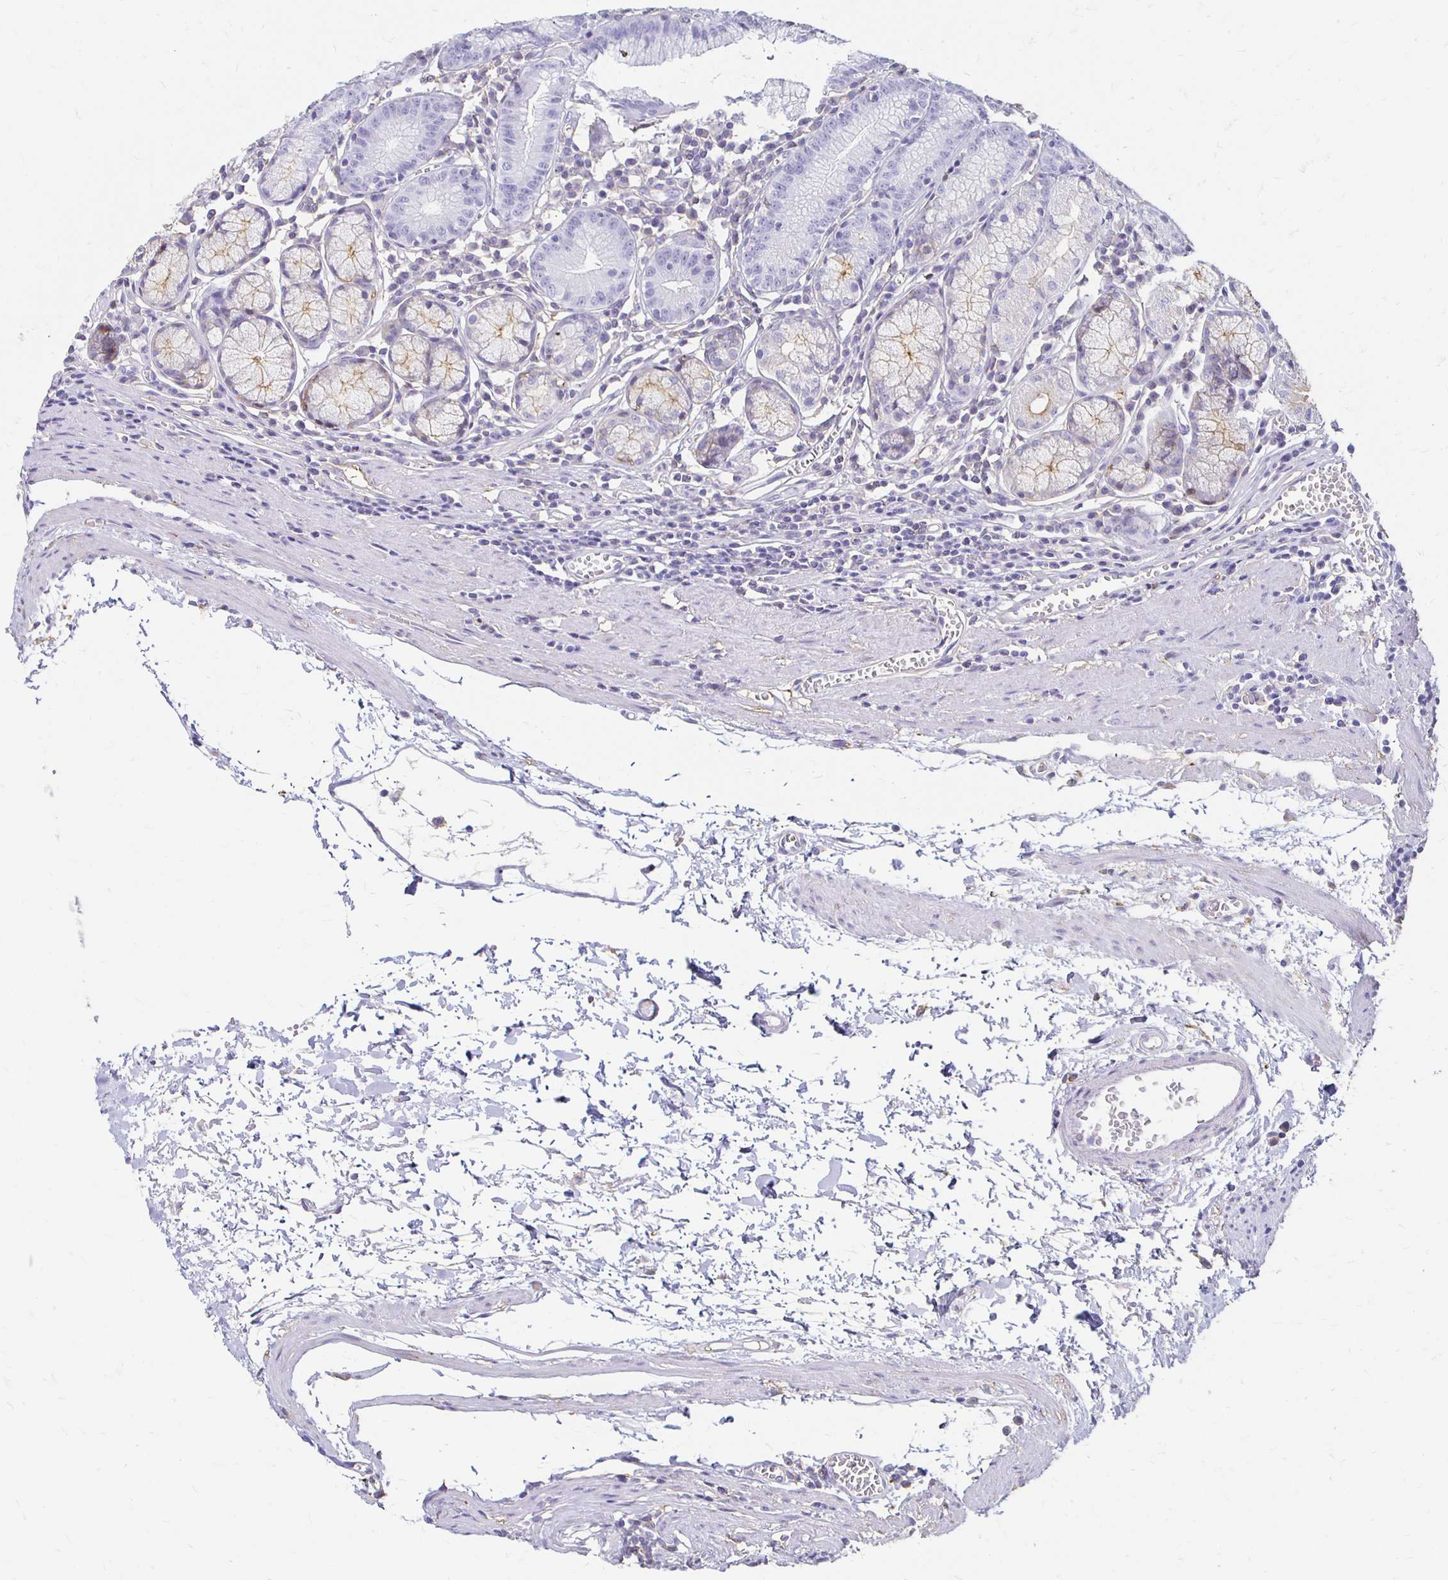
{"staining": {"intensity": "weak", "quantity": "25%-75%", "location": "cytoplasmic/membranous"}, "tissue": "stomach", "cell_type": "Glandular cells", "image_type": "normal", "snomed": [{"axis": "morphology", "description": "Normal tissue, NOS"}, {"axis": "topography", "description": "Stomach"}], "caption": "This image reveals unremarkable stomach stained with IHC to label a protein in brown. The cytoplasmic/membranous of glandular cells show weak positivity for the protein. Nuclei are counter-stained blue.", "gene": "TAS1R3", "patient": {"sex": "male", "age": 55}}